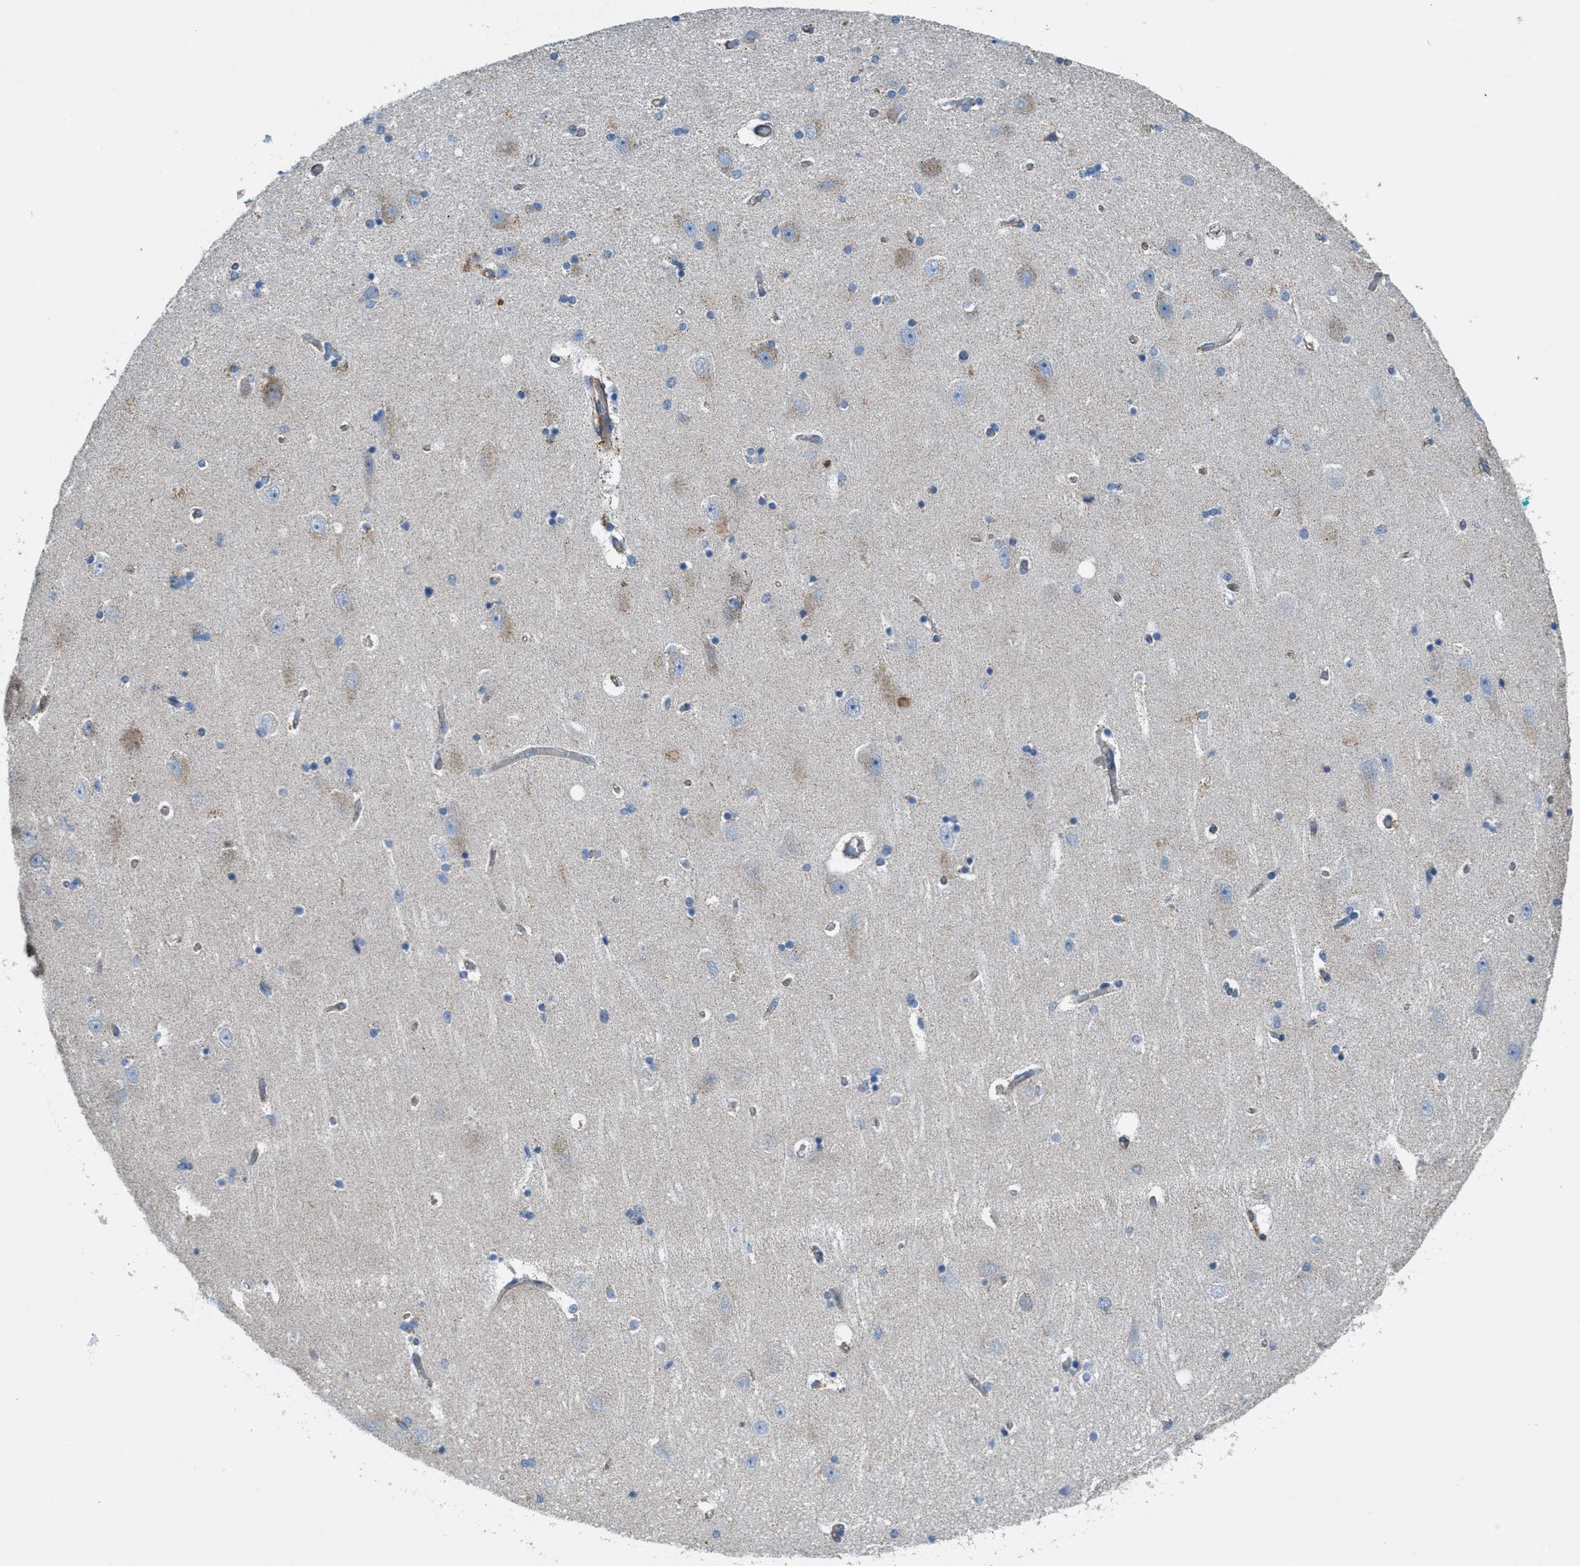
{"staining": {"intensity": "negative", "quantity": "none", "location": "none"}, "tissue": "hippocampus", "cell_type": "Glial cells", "image_type": "normal", "snomed": [{"axis": "morphology", "description": "Normal tissue, NOS"}, {"axis": "topography", "description": "Hippocampus"}], "caption": "There is no significant expression in glial cells of hippocampus. The staining was performed using DAB (3,3'-diaminobenzidine) to visualize the protein expression in brown, while the nuclei were stained in blue with hematoxylin (Magnification: 20x).", "gene": "BTN3A1", "patient": {"sex": "female", "age": 54}}